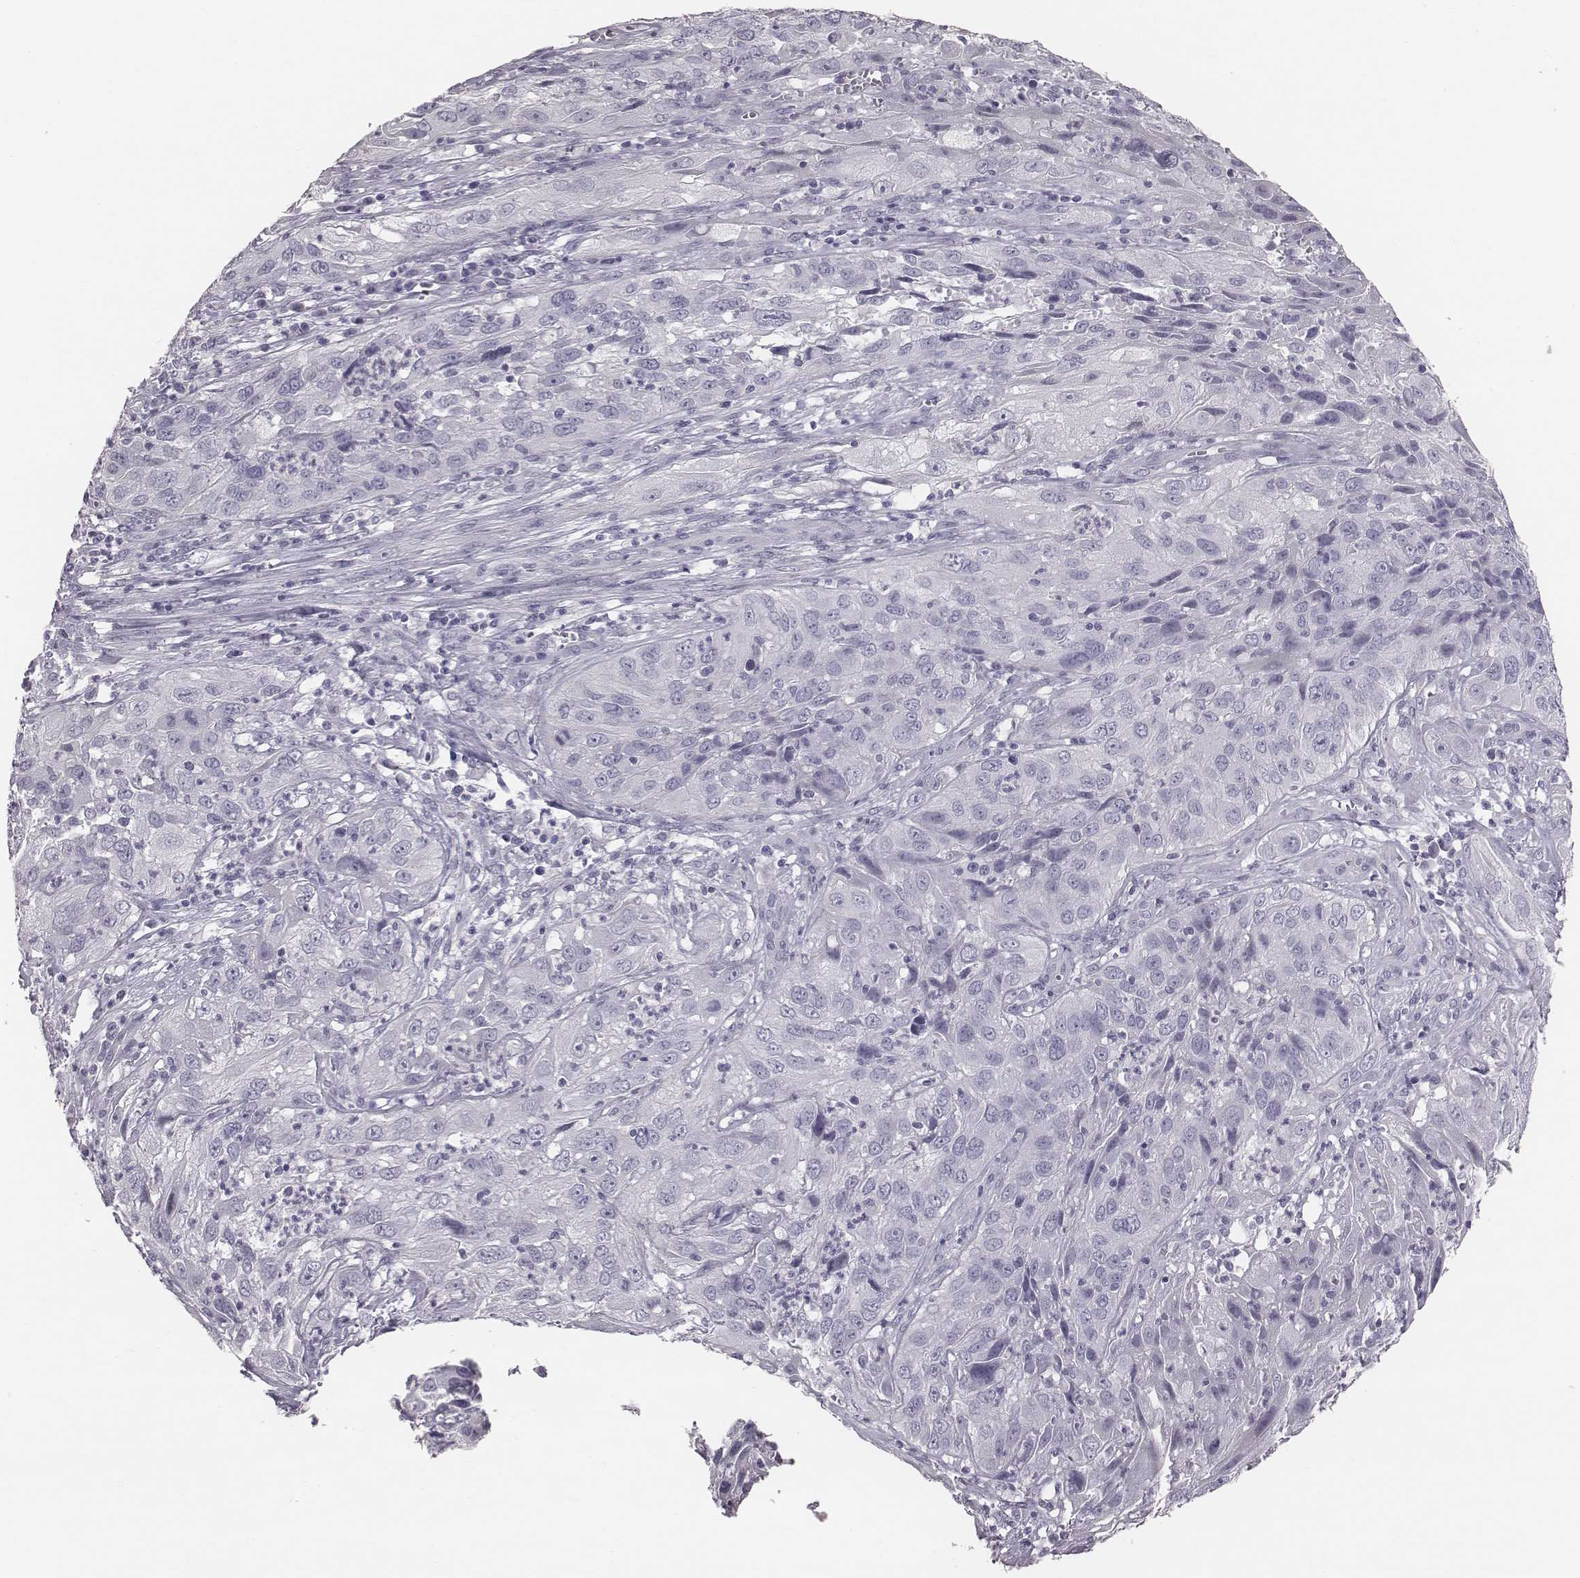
{"staining": {"intensity": "negative", "quantity": "none", "location": "none"}, "tissue": "cervical cancer", "cell_type": "Tumor cells", "image_type": "cancer", "snomed": [{"axis": "morphology", "description": "Squamous cell carcinoma, NOS"}, {"axis": "topography", "description": "Cervix"}], "caption": "Immunohistochemistry (IHC) photomicrograph of cervical squamous cell carcinoma stained for a protein (brown), which displays no staining in tumor cells.", "gene": "C6orf58", "patient": {"sex": "female", "age": 32}}